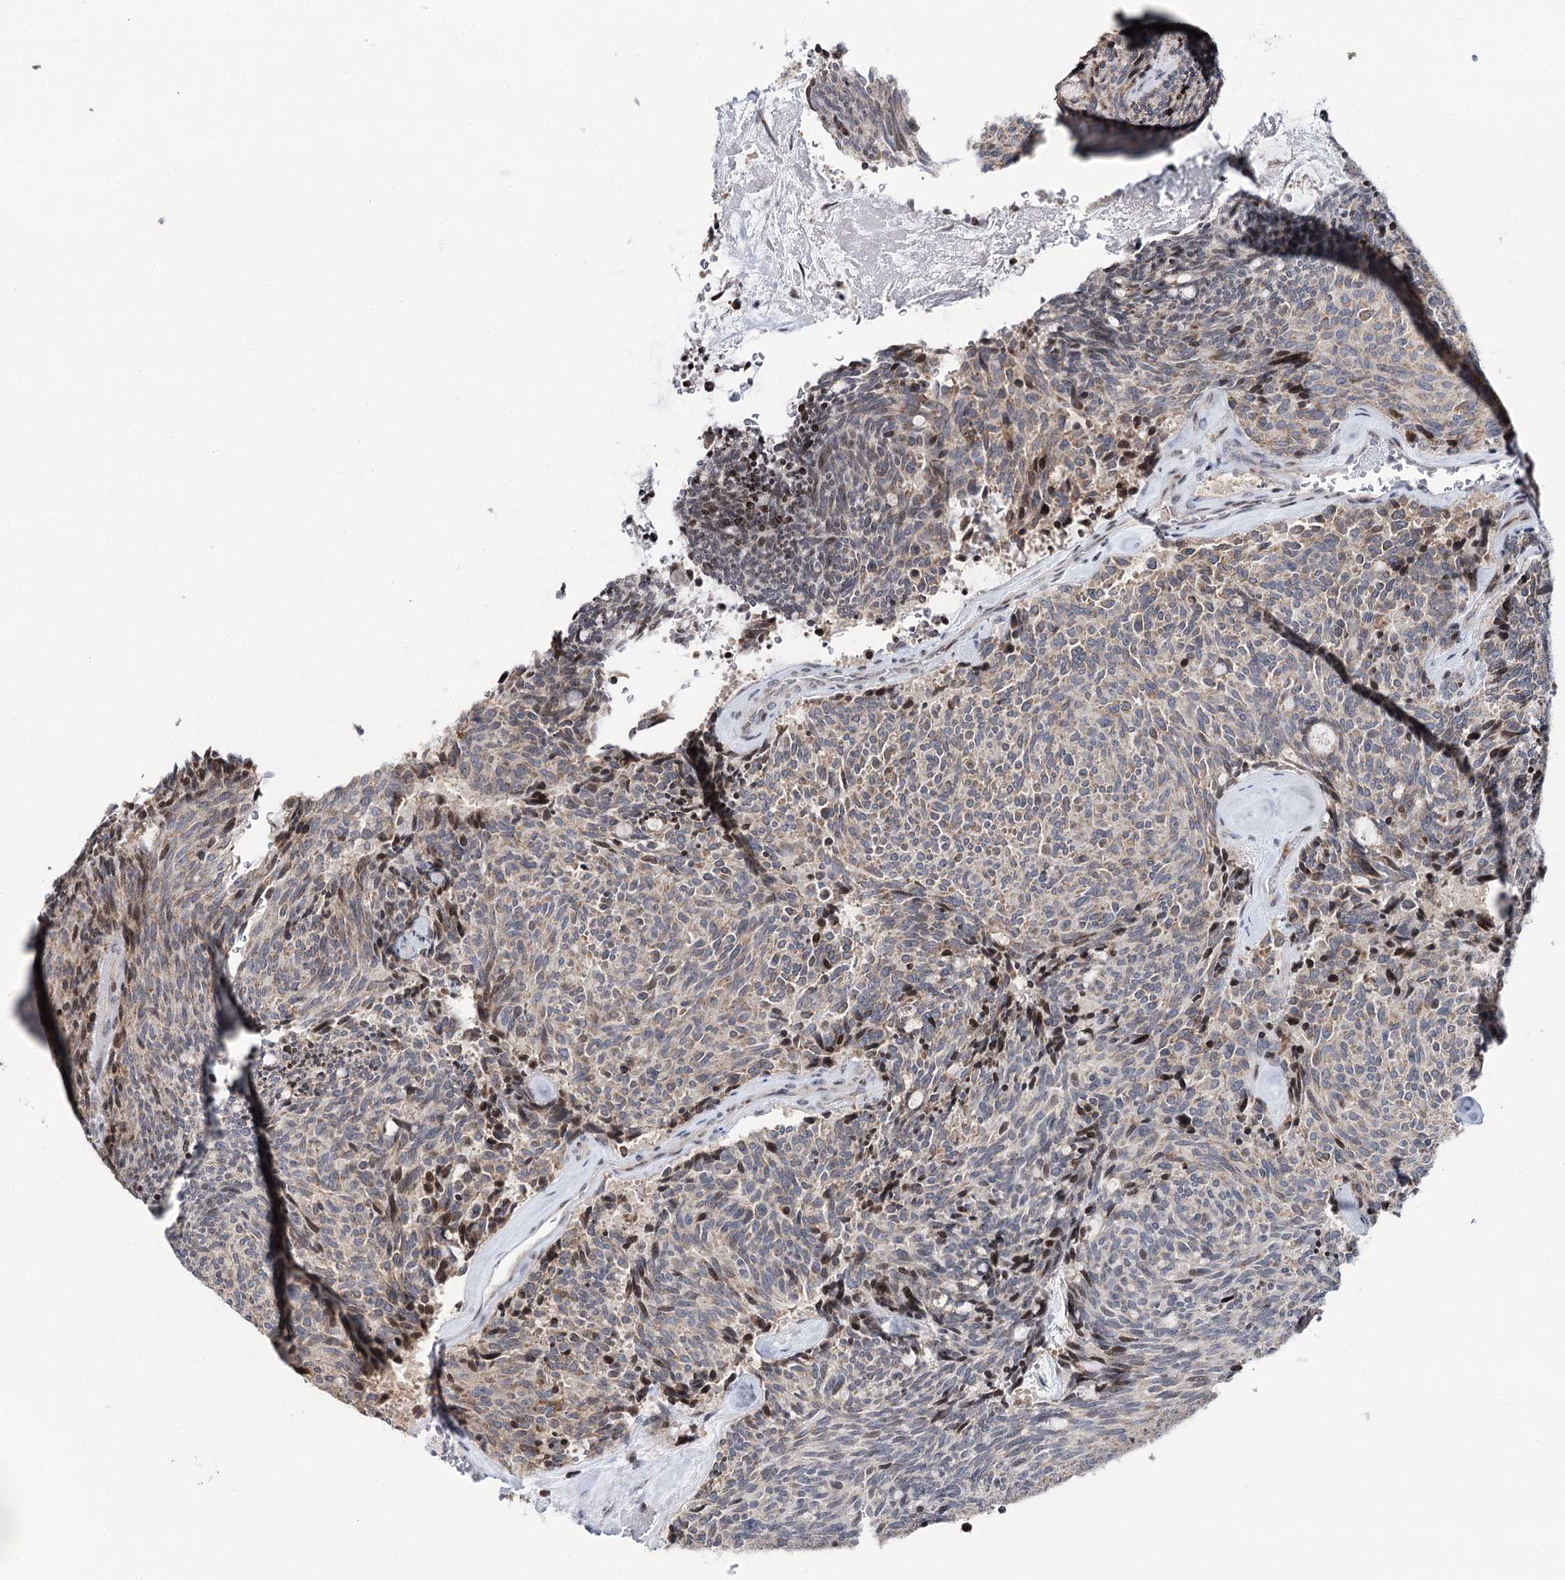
{"staining": {"intensity": "weak", "quantity": ">75%", "location": "cytoplasmic/membranous"}, "tissue": "carcinoid", "cell_type": "Tumor cells", "image_type": "cancer", "snomed": [{"axis": "morphology", "description": "Carcinoid, malignant, NOS"}, {"axis": "topography", "description": "Pancreas"}], "caption": "Immunohistochemical staining of malignant carcinoid shows low levels of weak cytoplasmic/membranous protein staining in about >75% of tumor cells. (DAB = brown stain, brightfield microscopy at high magnification).", "gene": "PTGR1", "patient": {"sex": "female", "age": 54}}